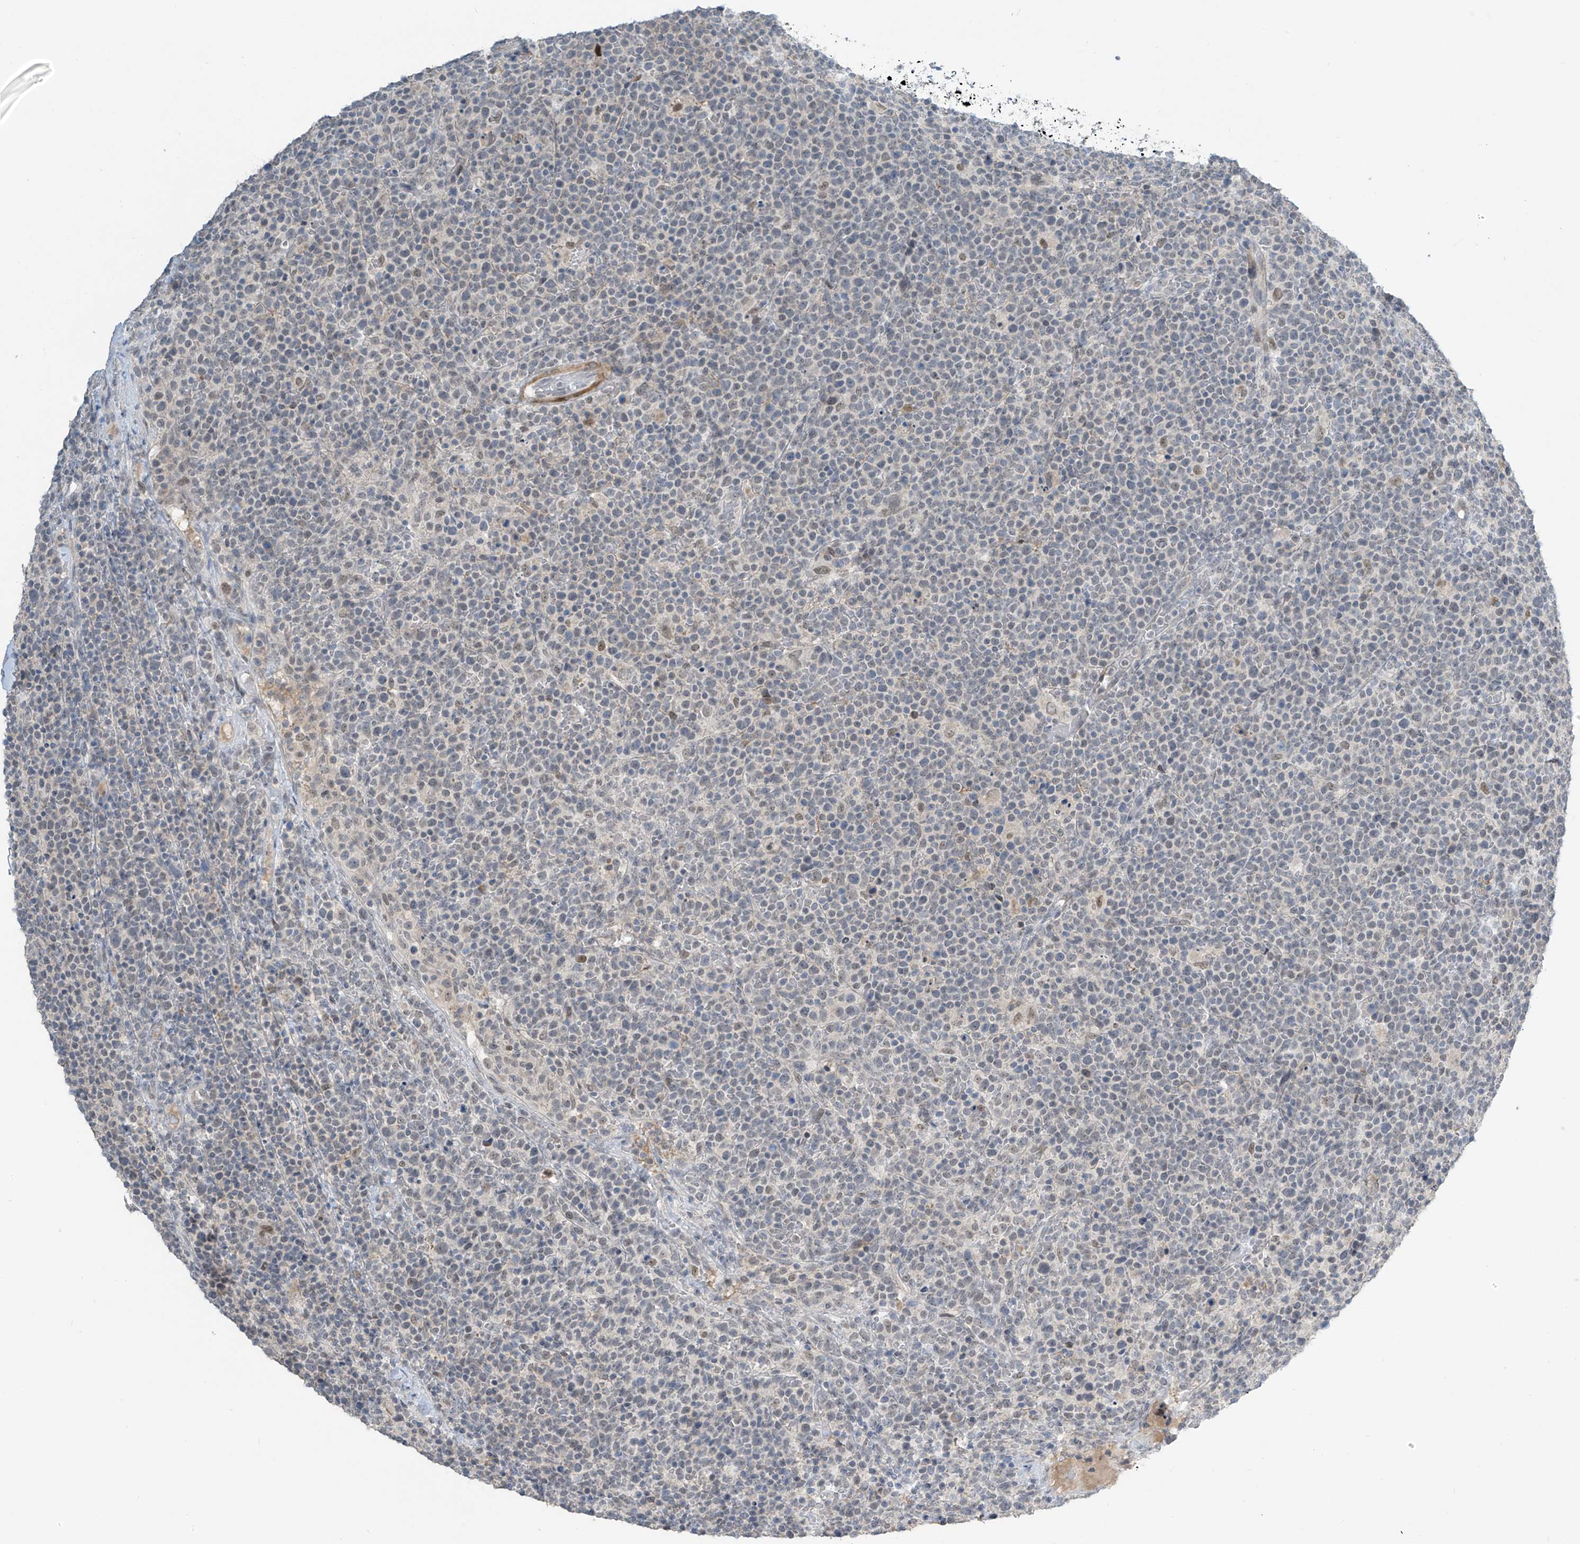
{"staining": {"intensity": "negative", "quantity": "none", "location": "none"}, "tissue": "lymphoma", "cell_type": "Tumor cells", "image_type": "cancer", "snomed": [{"axis": "morphology", "description": "Malignant lymphoma, non-Hodgkin's type, High grade"}, {"axis": "topography", "description": "Lymph node"}], "caption": "Immunohistochemistry photomicrograph of human high-grade malignant lymphoma, non-Hodgkin's type stained for a protein (brown), which reveals no expression in tumor cells.", "gene": "METAP1D", "patient": {"sex": "male", "age": 61}}